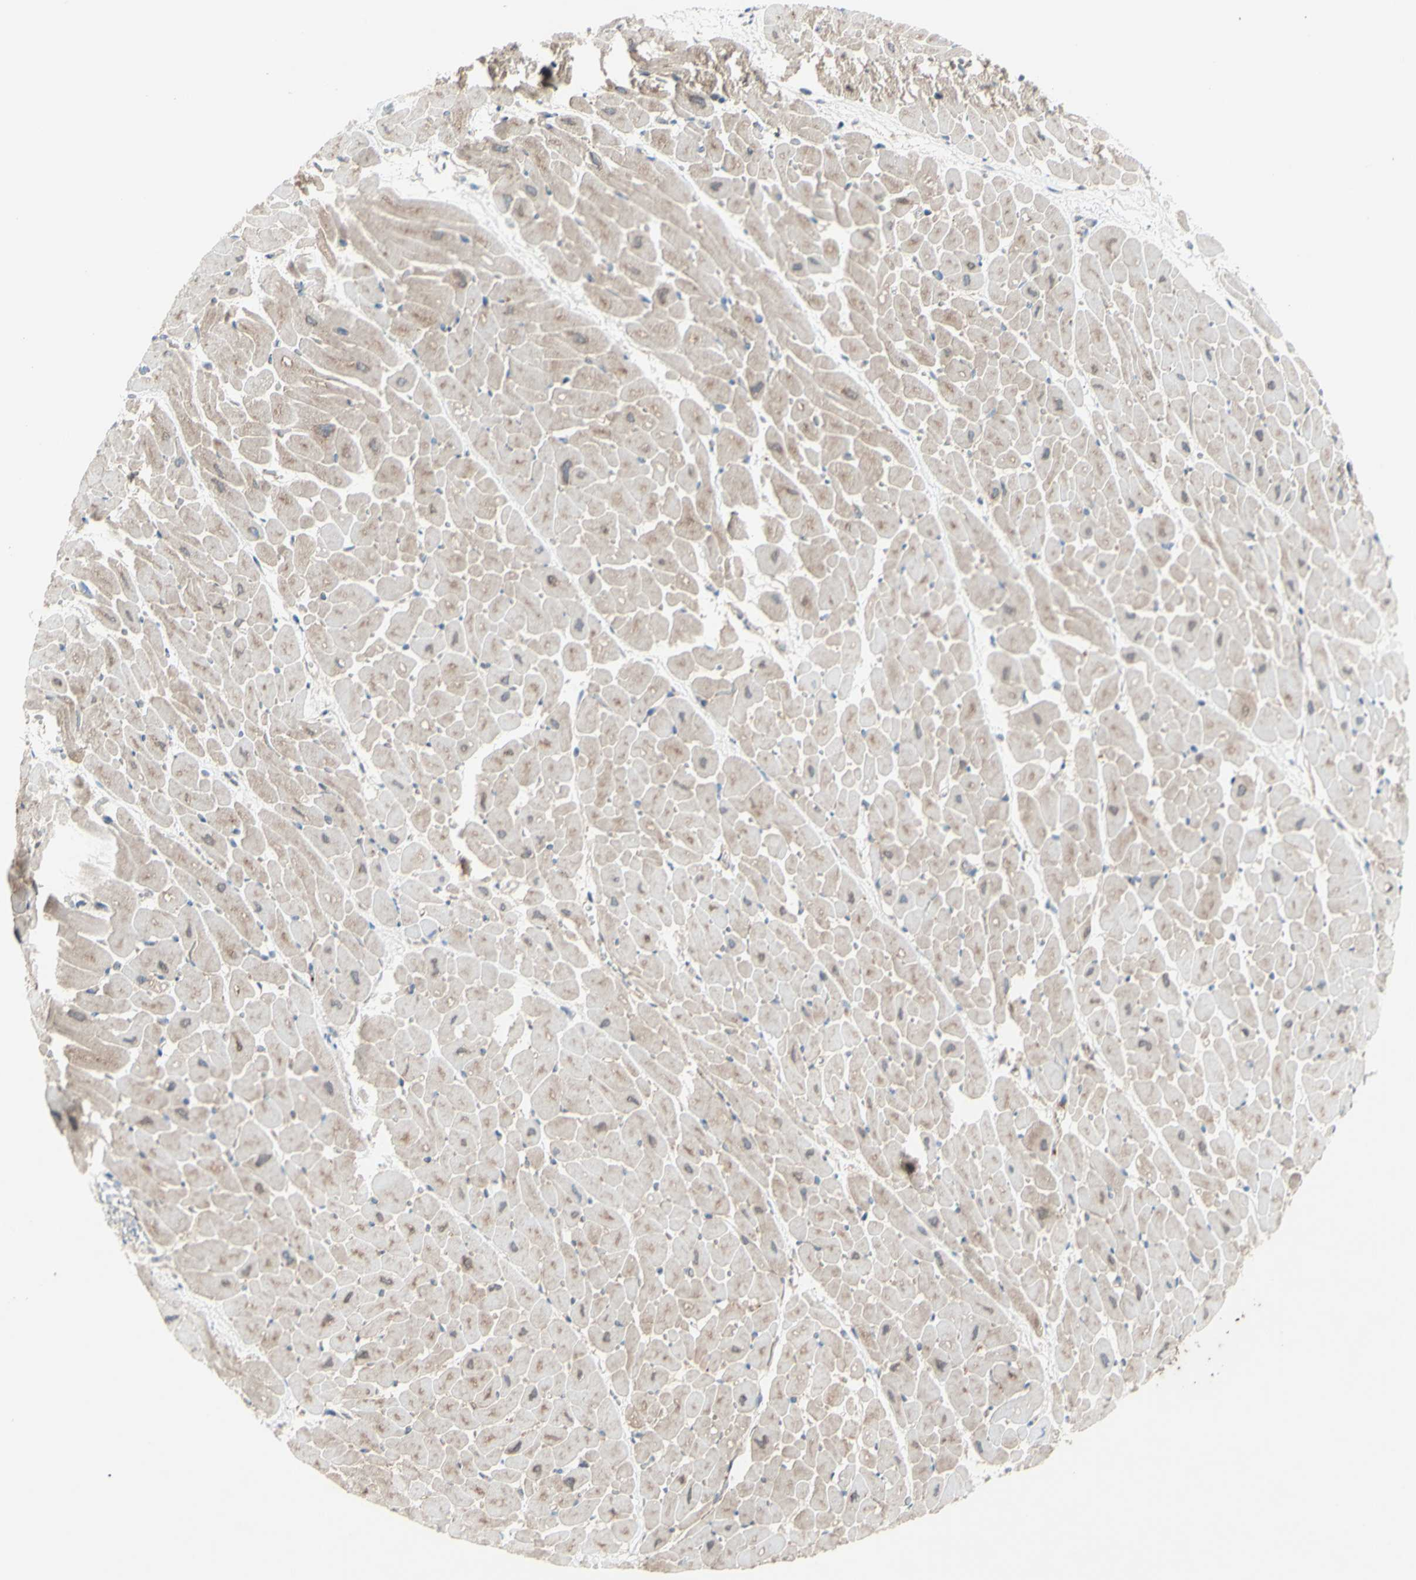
{"staining": {"intensity": "weak", "quantity": ">75%", "location": "cytoplasmic/membranous"}, "tissue": "heart muscle", "cell_type": "Cardiomyocytes", "image_type": "normal", "snomed": [{"axis": "morphology", "description": "Normal tissue, NOS"}, {"axis": "topography", "description": "Heart"}], "caption": "High-power microscopy captured an immunohistochemistry (IHC) micrograph of unremarkable heart muscle, revealing weak cytoplasmic/membranous positivity in approximately >75% of cardiomyocytes.", "gene": "DYNLRB1", "patient": {"sex": "male", "age": 45}}